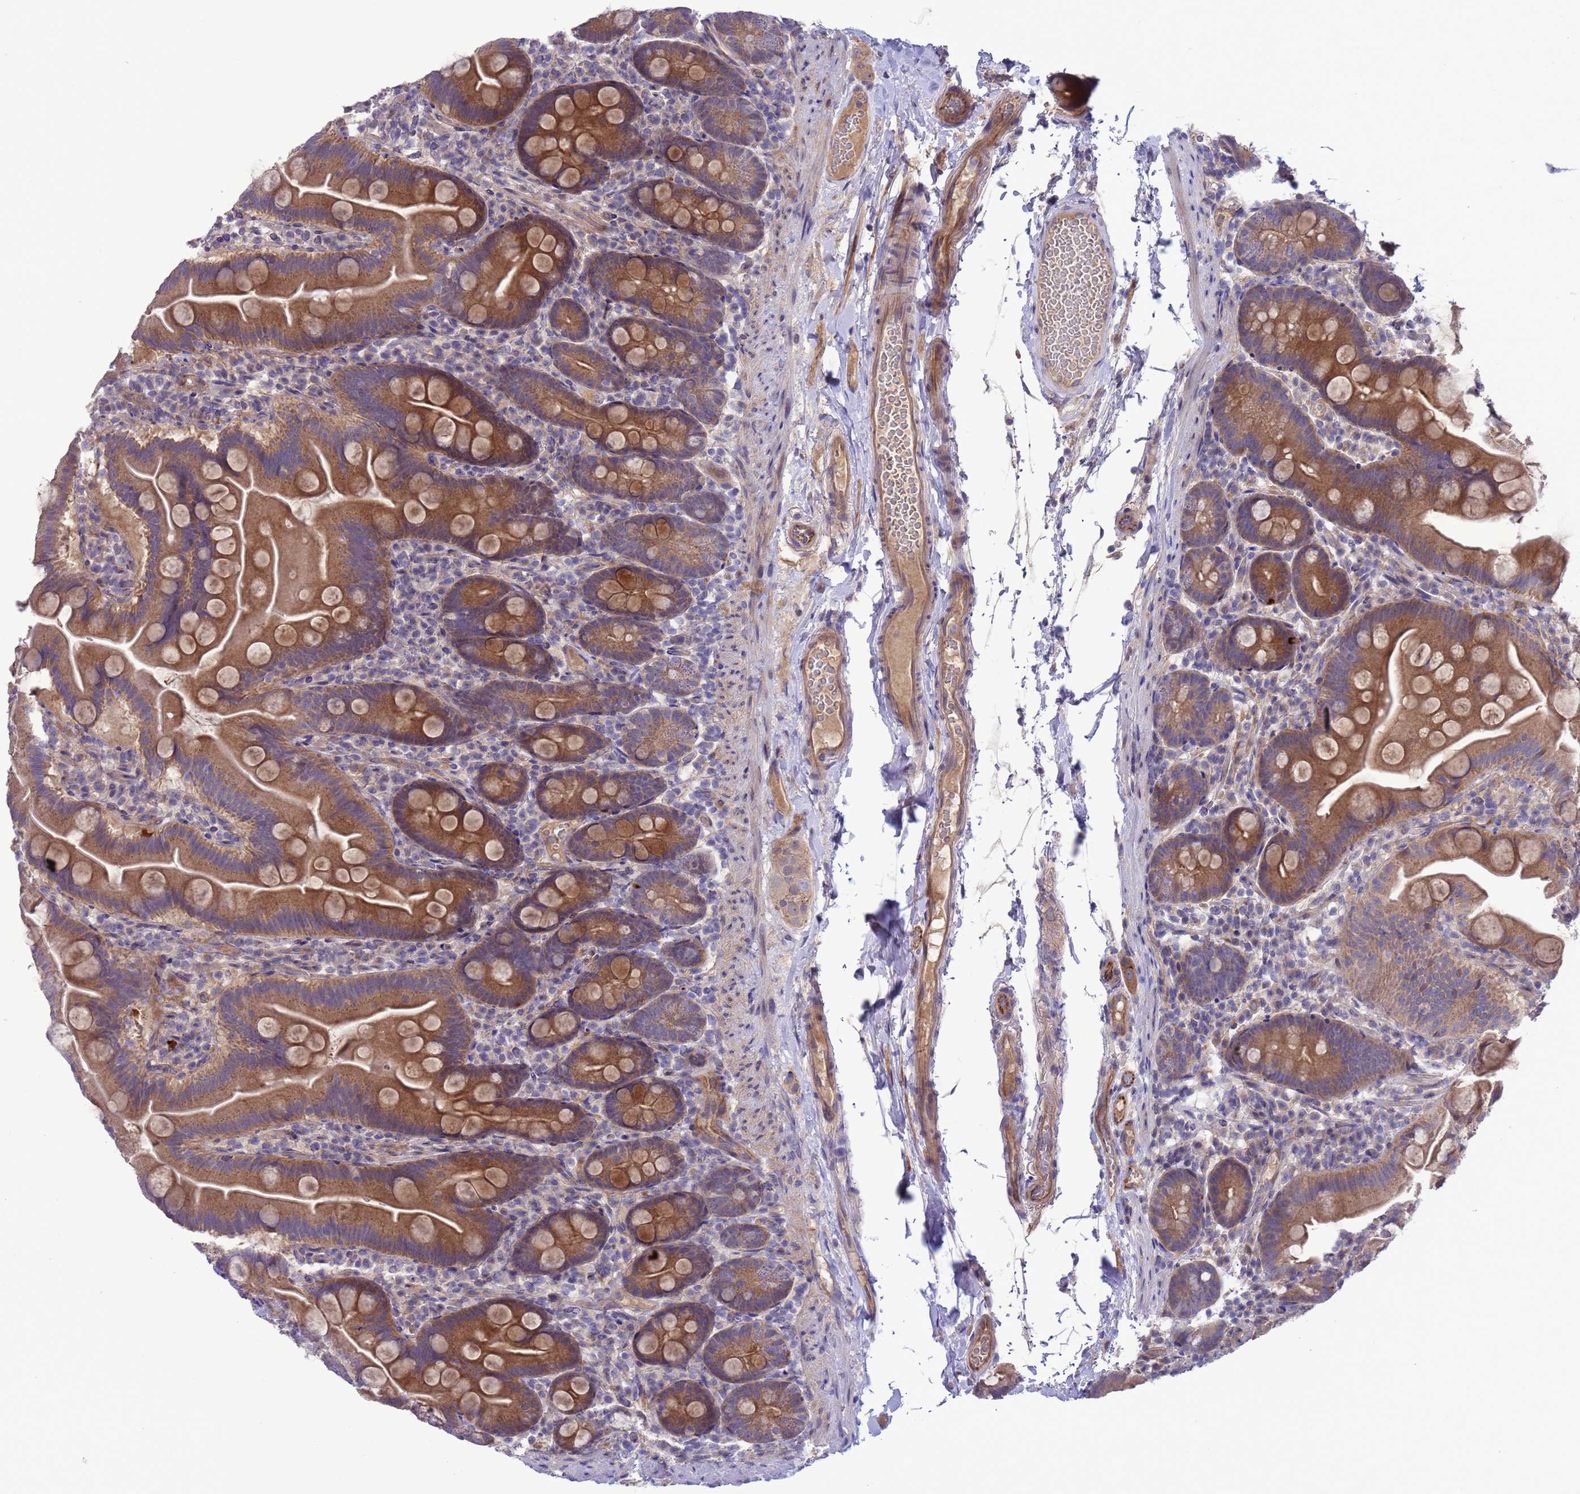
{"staining": {"intensity": "moderate", "quantity": ">75%", "location": "cytoplasmic/membranous"}, "tissue": "small intestine", "cell_type": "Glandular cells", "image_type": "normal", "snomed": [{"axis": "morphology", "description": "Normal tissue, NOS"}, {"axis": "topography", "description": "Small intestine"}], "caption": "IHC micrograph of benign small intestine: human small intestine stained using immunohistochemistry shows medium levels of moderate protein expression localized specifically in the cytoplasmic/membranous of glandular cells, appearing as a cytoplasmic/membranous brown color.", "gene": "GJA10", "patient": {"sex": "female", "age": 68}}